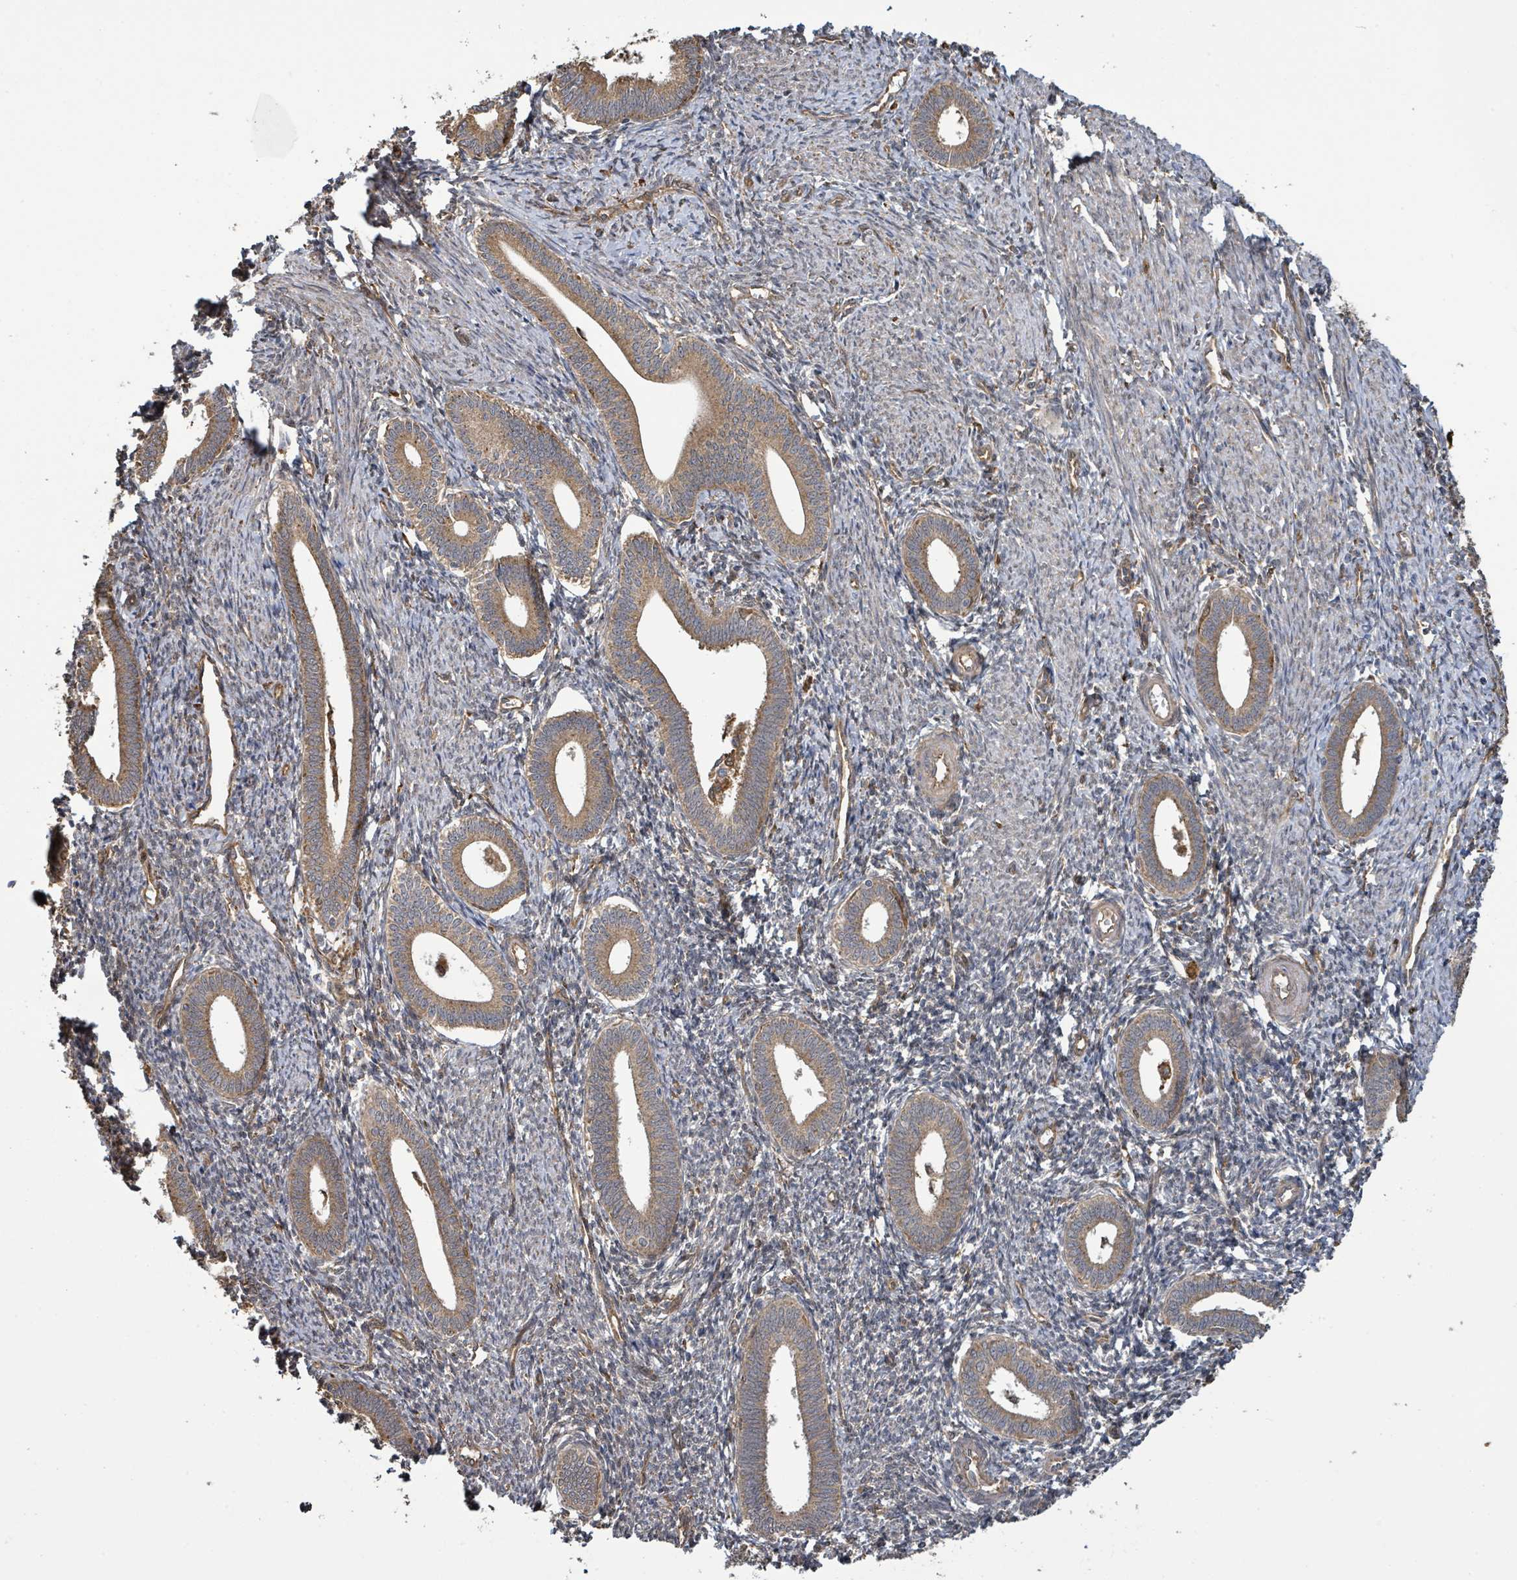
{"staining": {"intensity": "negative", "quantity": "none", "location": "none"}, "tissue": "endometrium", "cell_type": "Cells in endometrial stroma", "image_type": "normal", "snomed": [{"axis": "morphology", "description": "Normal tissue, NOS"}, {"axis": "topography", "description": "Endometrium"}], "caption": "Immunohistochemistry (IHC) histopathology image of unremarkable human endometrium stained for a protein (brown), which demonstrates no staining in cells in endometrial stroma. (Brightfield microscopy of DAB immunohistochemistry at high magnification).", "gene": "ARPIN", "patient": {"sex": "female", "age": 41}}